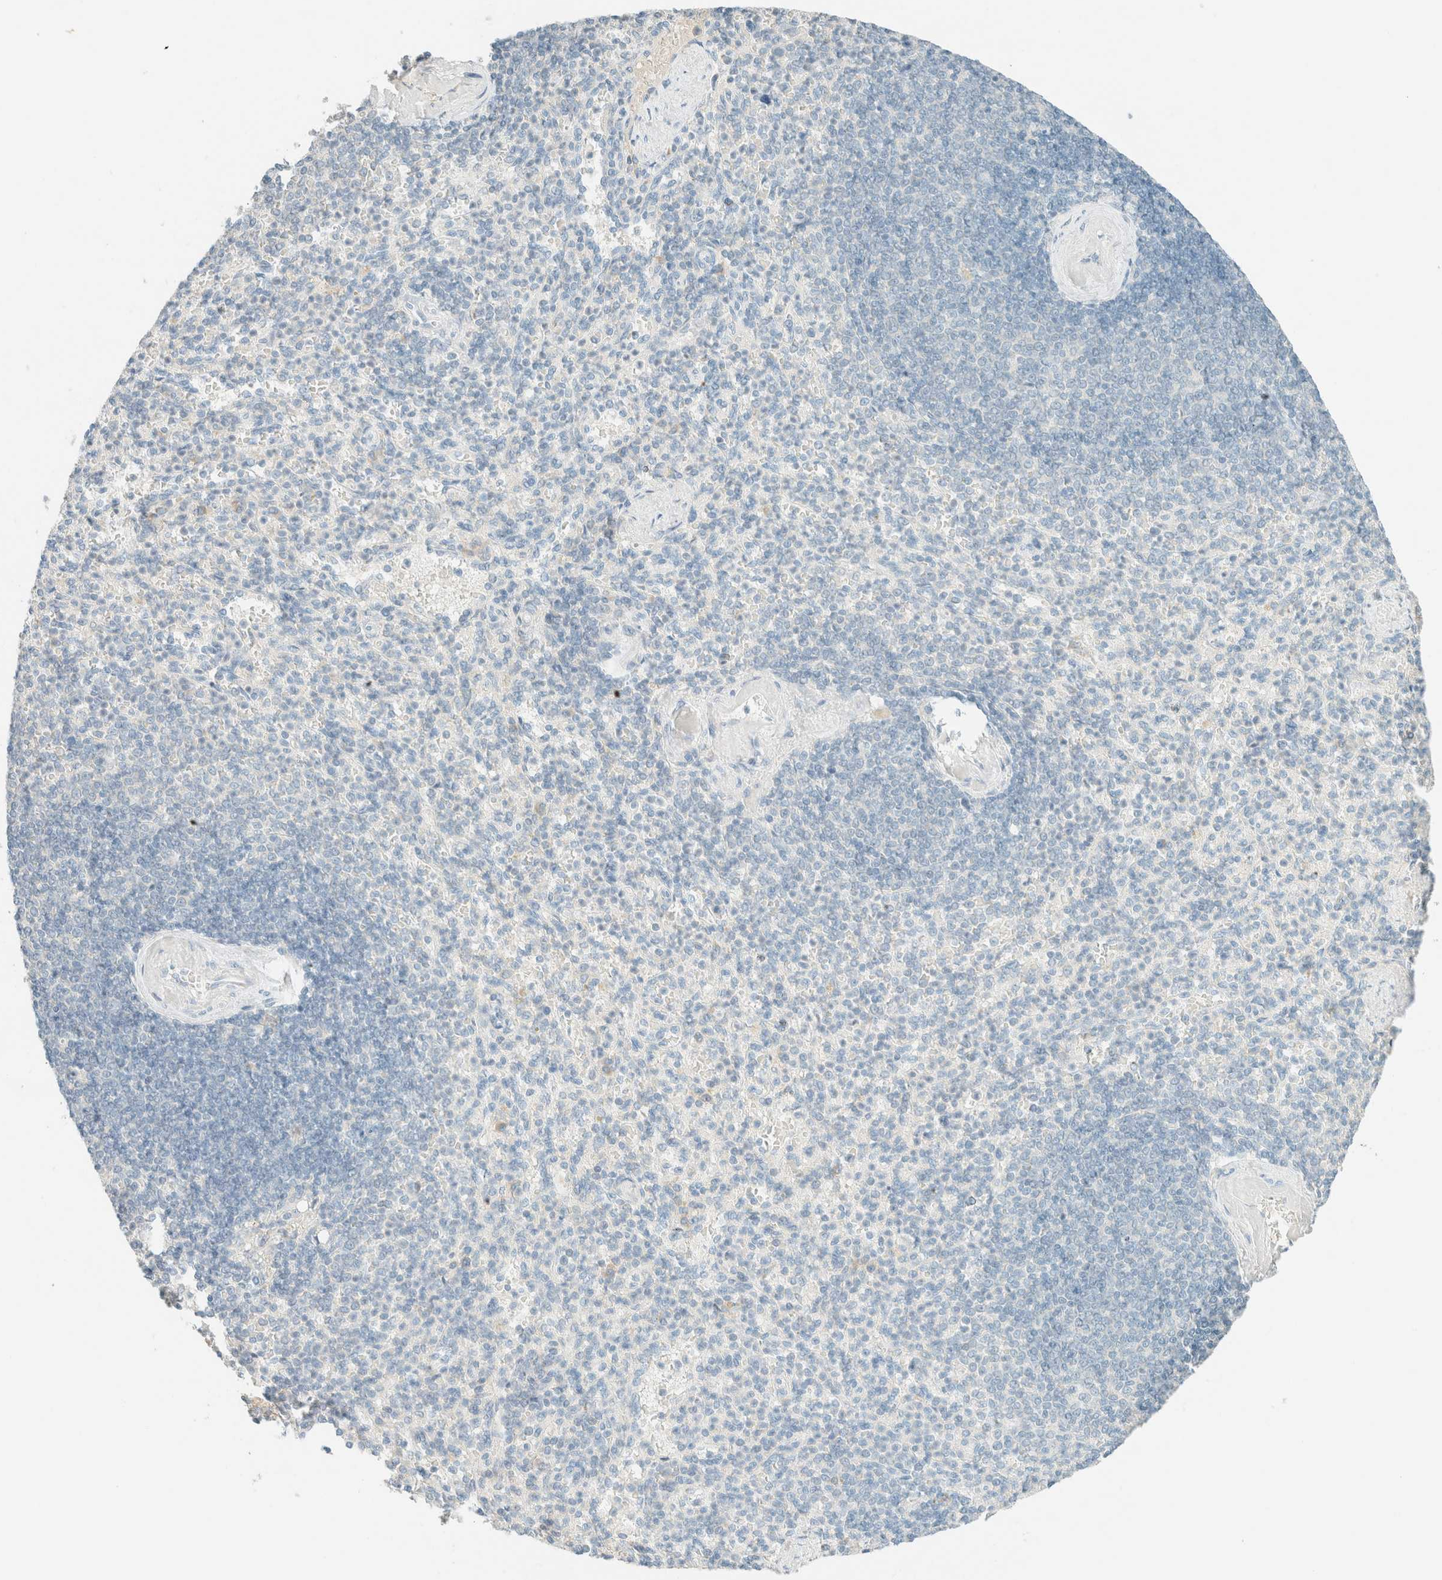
{"staining": {"intensity": "negative", "quantity": "none", "location": "none"}, "tissue": "spleen", "cell_type": "Cells in red pulp", "image_type": "normal", "snomed": [{"axis": "morphology", "description": "Normal tissue, NOS"}, {"axis": "topography", "description": "Spleen"}], "caption": "DAB immunohistochemical staining of unremarkable spleen demonstrates no significant staining in cells in red pulp.", "gene": "GPA33", "patient": {"sex": "female", "age": 74}}